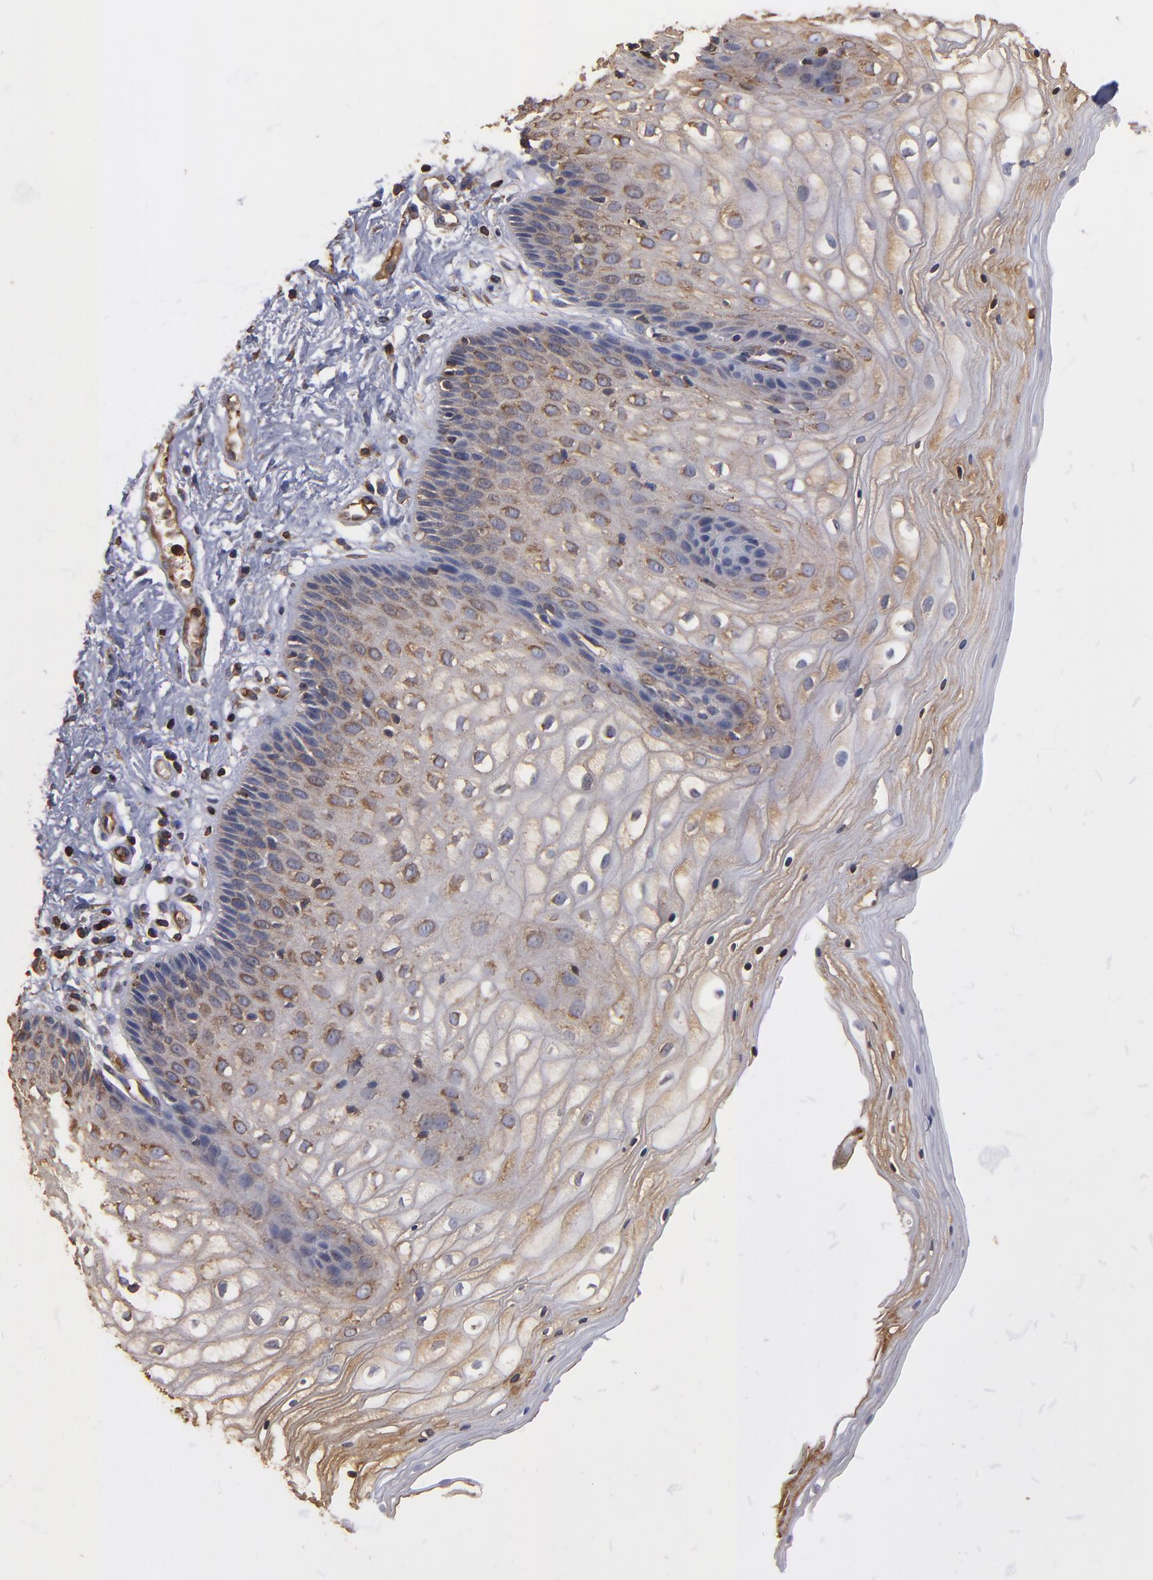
{"staining": {"intensity": "weak", "quantity": ">75%", "location": "cytoplasmic/membranous"}, "tissue": "vagina", "cell_type": "Squamous epithelial cells", "image_type": "normal", "snomed": [{"axis": "morphology", "description": "Normal tissue, NOS"}, {"axis": "topography", "description": "Vagina"}], "caption": "Human vagina stained for a protein (brown) displays weak cytoplasmic/membranous positive positivity in approximately >75% of squamous epithelial cells.", "gene": "ACTN4", "patient": {"sex": "female", "age": 34}}